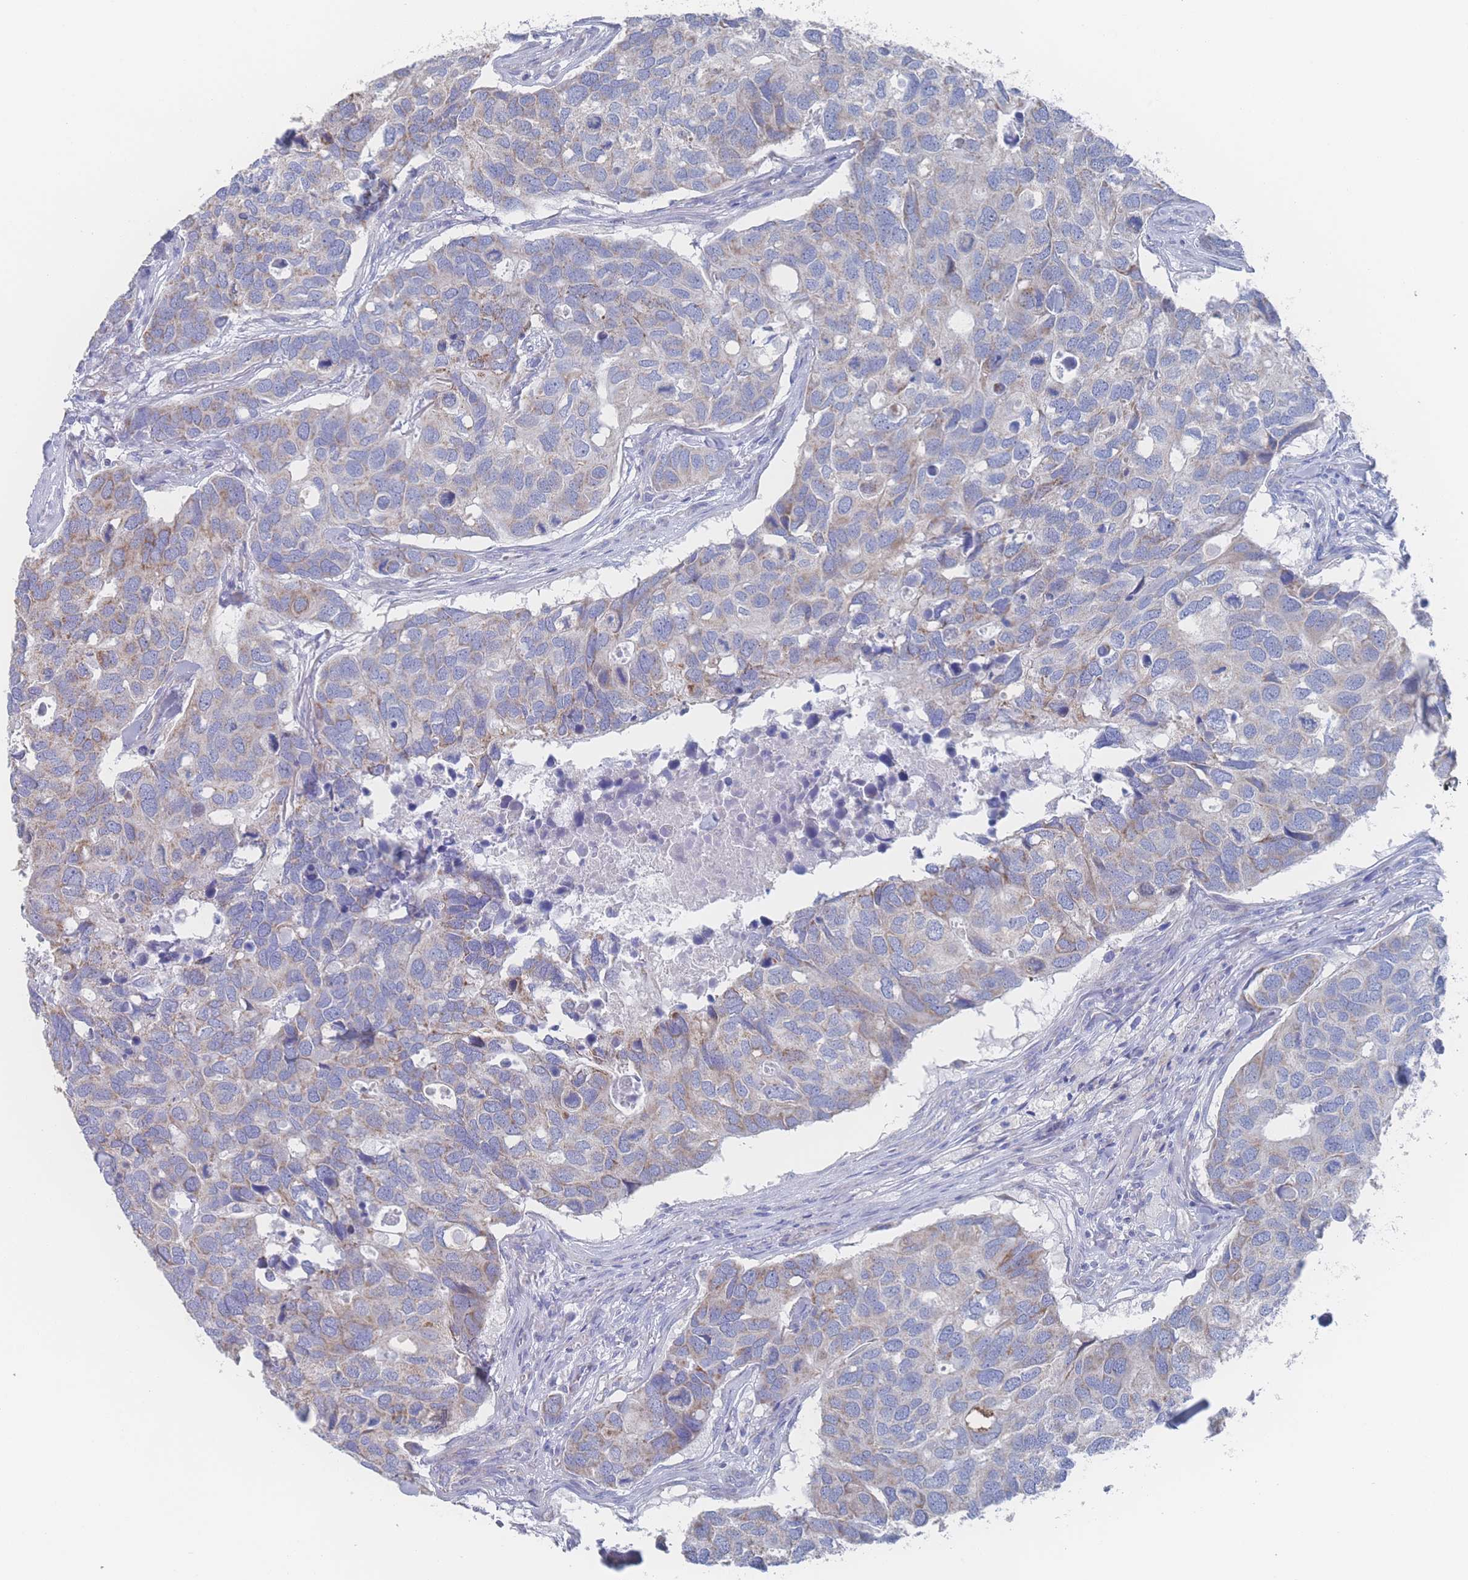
{"staining": {"intensity": "weak", "quantity": "25%-75%", "location": "cytoplasmic/membranous"}, "tissue": "breast cancer", "cell_type": "Tumor cells", "image_type": "cancer", "snomed": [{"axis": "morphology", "description": "Duct carcinoma"}, {"axis": "topography", "description": "Breast"}], "caption": "High-power microscopy captured an immunohistochemistry photomicrograph of infiltrating ductal carcinoma (breast), revealing weak cytoplasmic/membranous expression in approximately 25%-75% of tumor cells.", "gene": "SNPH", "patient": {"sex": "female", "age": 83}}